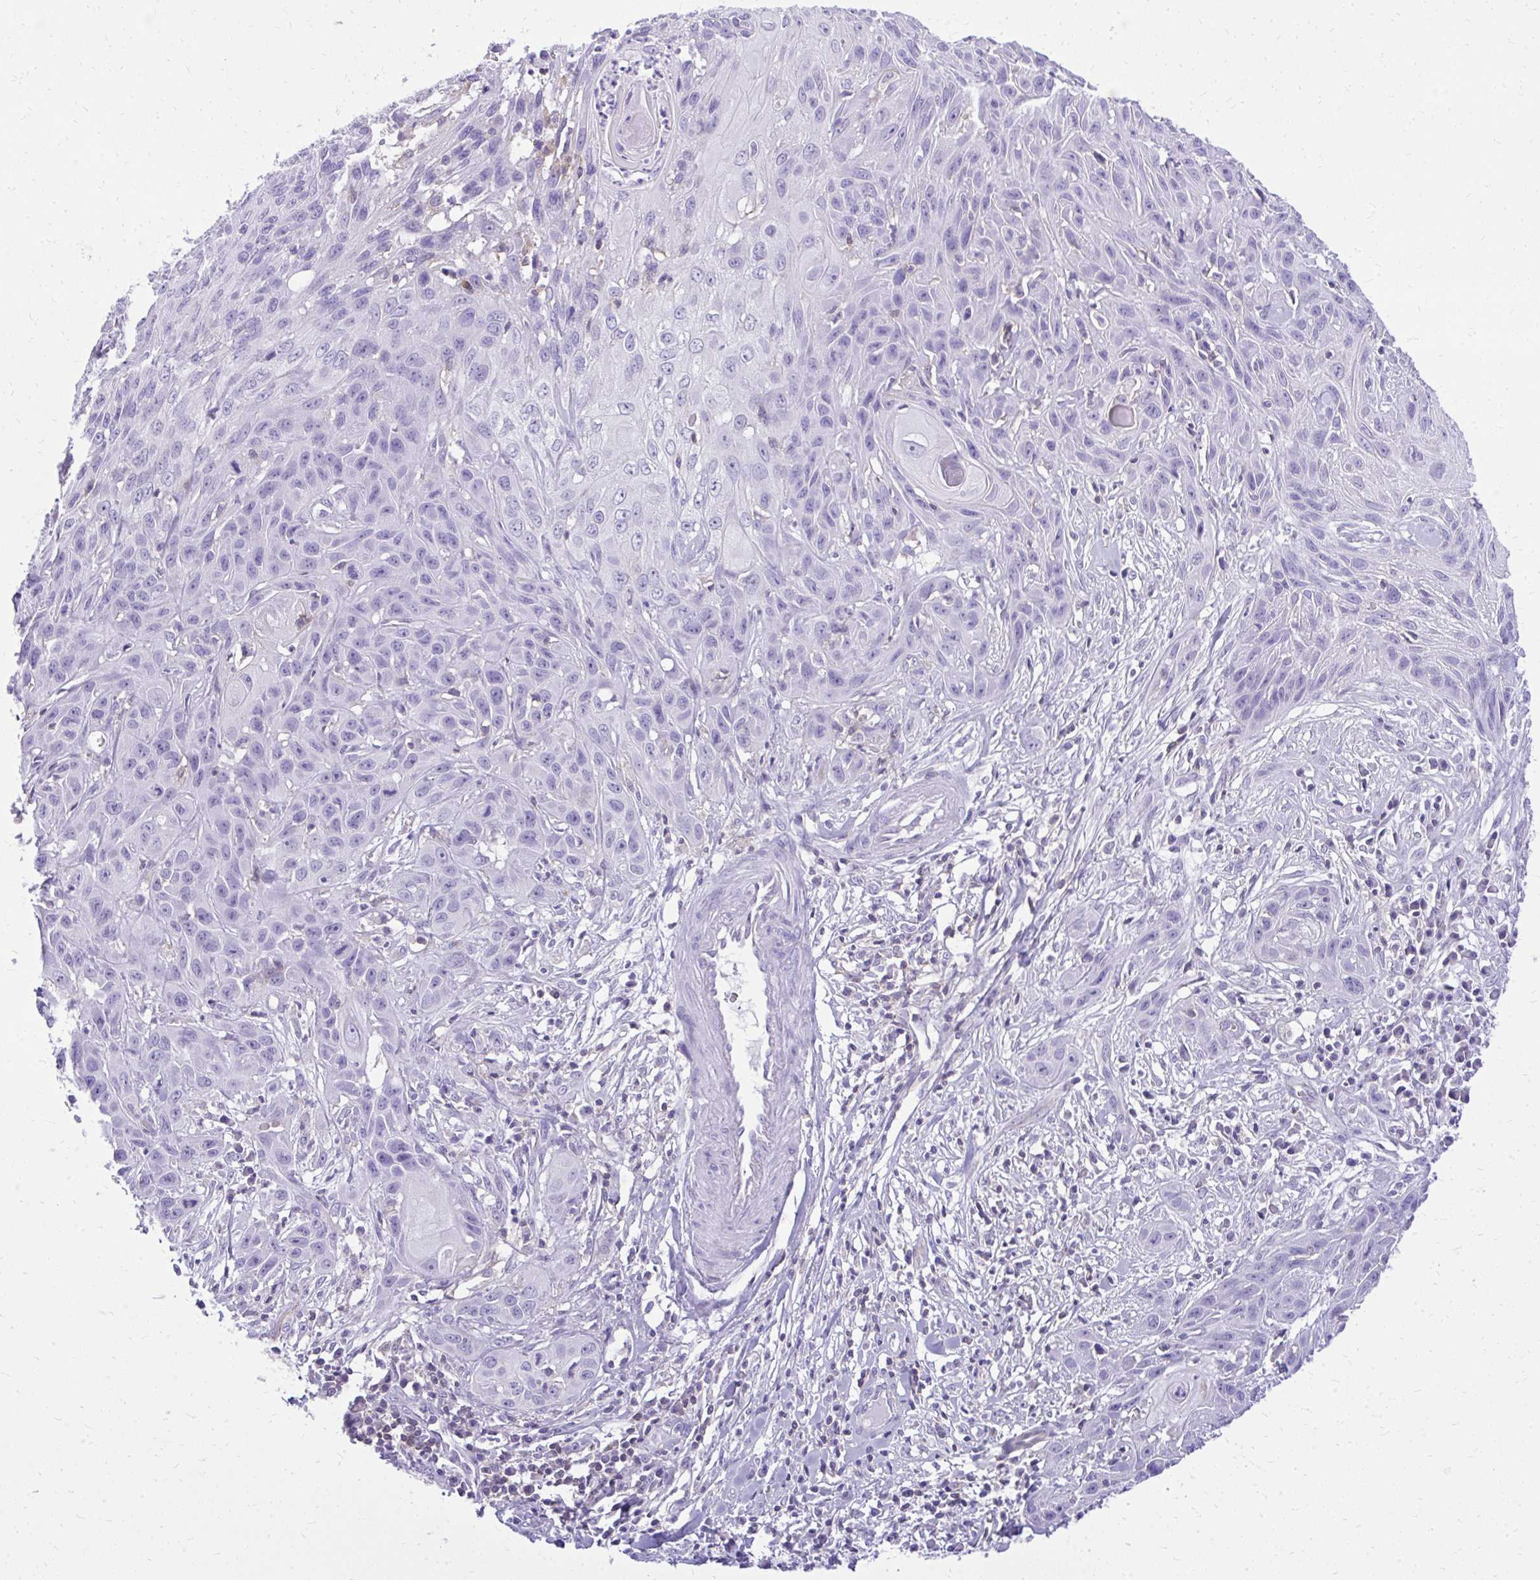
{"staining": {"intensity": "negative", "quantity": "none", "location": "none"}, "tissue": "skin cancer", "cell_type": "Tumor cells", "image_type": "cancer", "snomed": [{"axis": "morphology", "description": "Squamous cell carcinoma, NOS"}, {"axis": "topography", "description": "Skin"}, {"axis": "topography", "description": "Vulva"}], "caption": "Histopathology image shows no significant protein positivity in tumor cells of squamous cell carcinoma (skin).", "gene": "GPRIN3", "patient": {"sex": "female", "age": 83}}